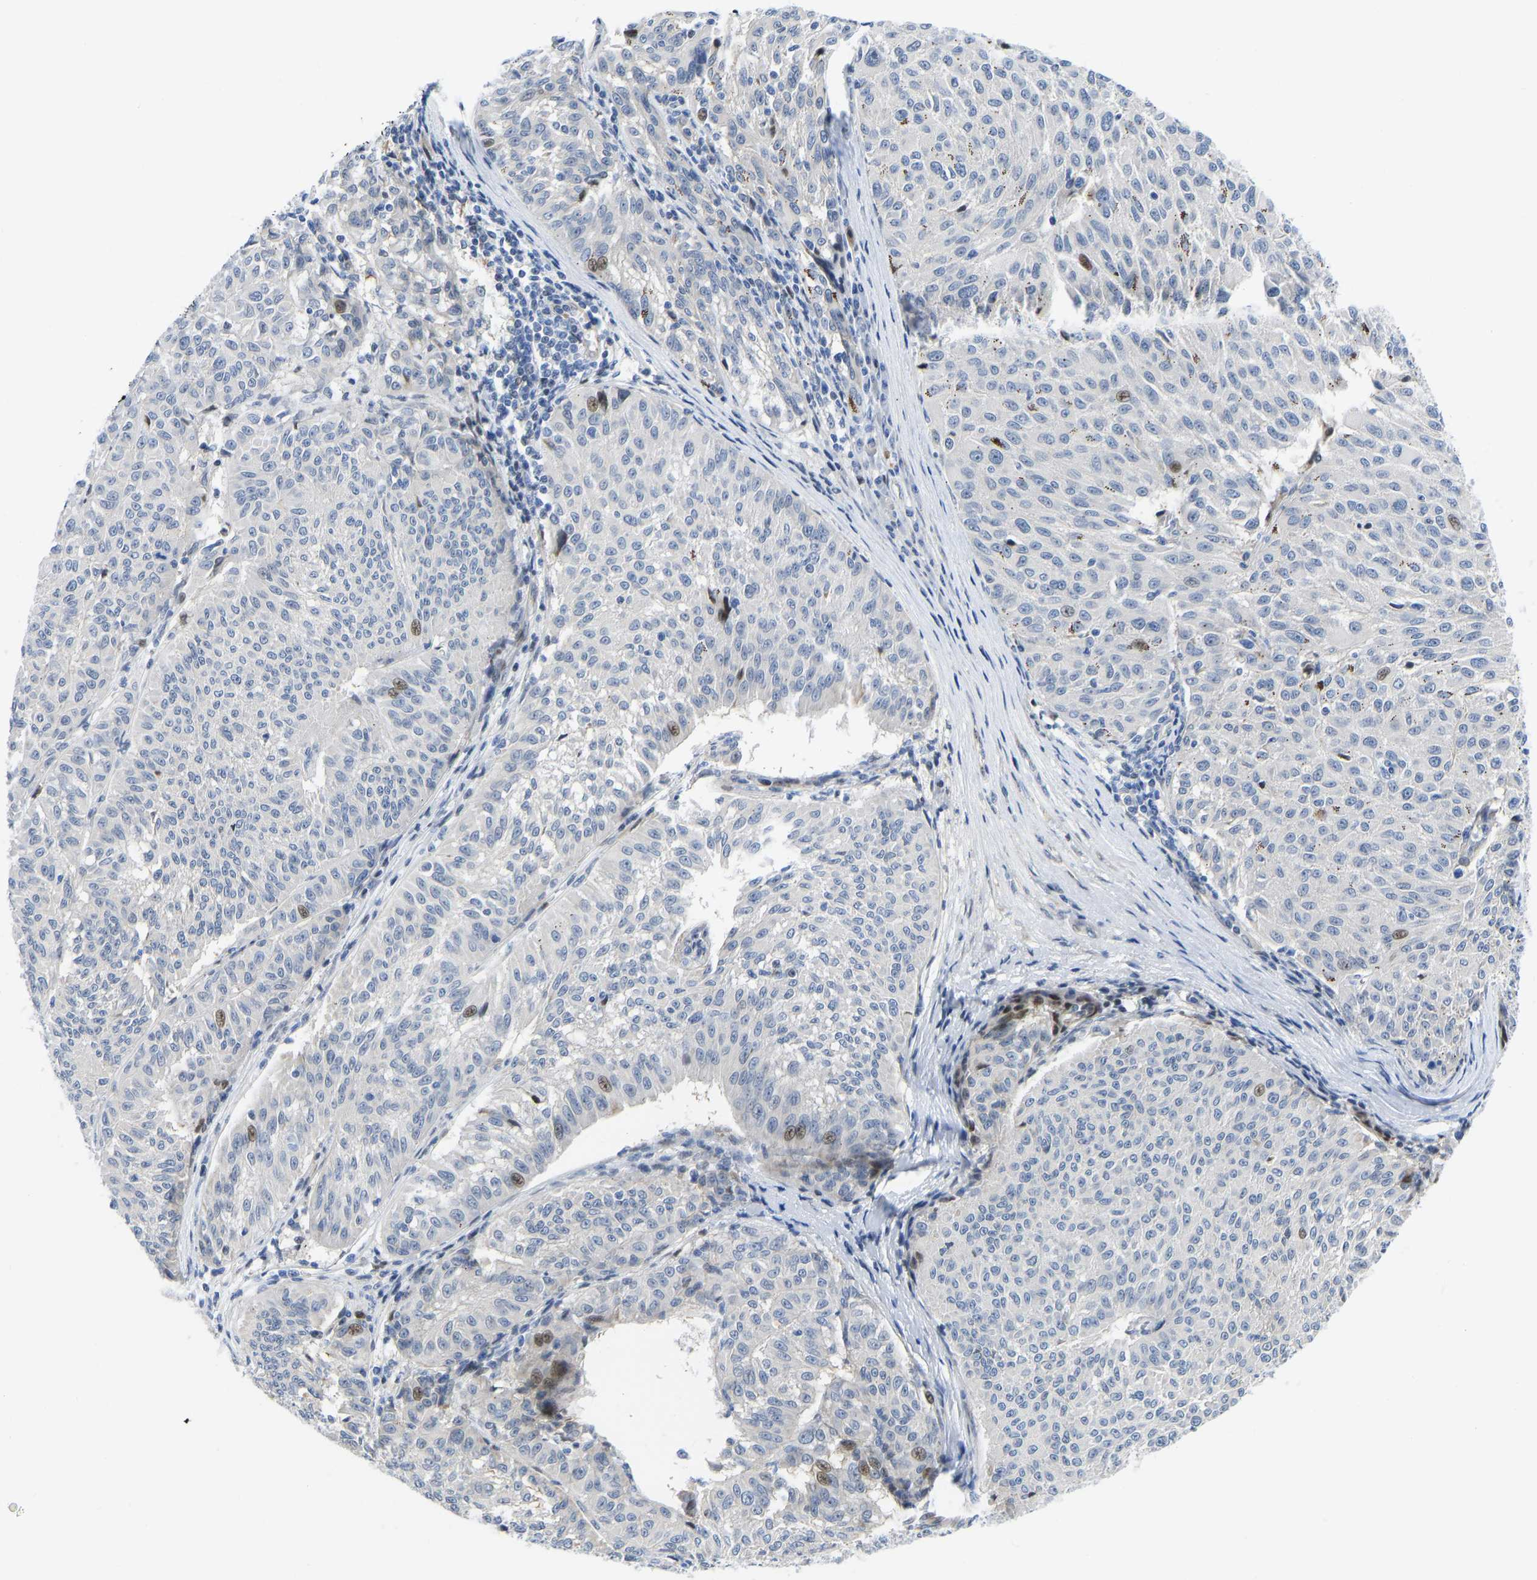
{"staining": {"intensity": "moderate", "quantity": "<25%", "location": "nuclear"}, "tissue": "melanoma", "cell_type": "Tumor cells", "image_type": "cancer", "snomed": [{"axis": "morphology", "description": "Malignant melanoma, NOS"}, {"axis": "topography", "description": "Skin"}], "caption": "Immunohistochemical staining of malignant melanoma shows low levels of moderate nuclear staining in about <25% of tumor cells.", "gene": "HDAC5", "patient": {"sex": "female", "age": 72}}